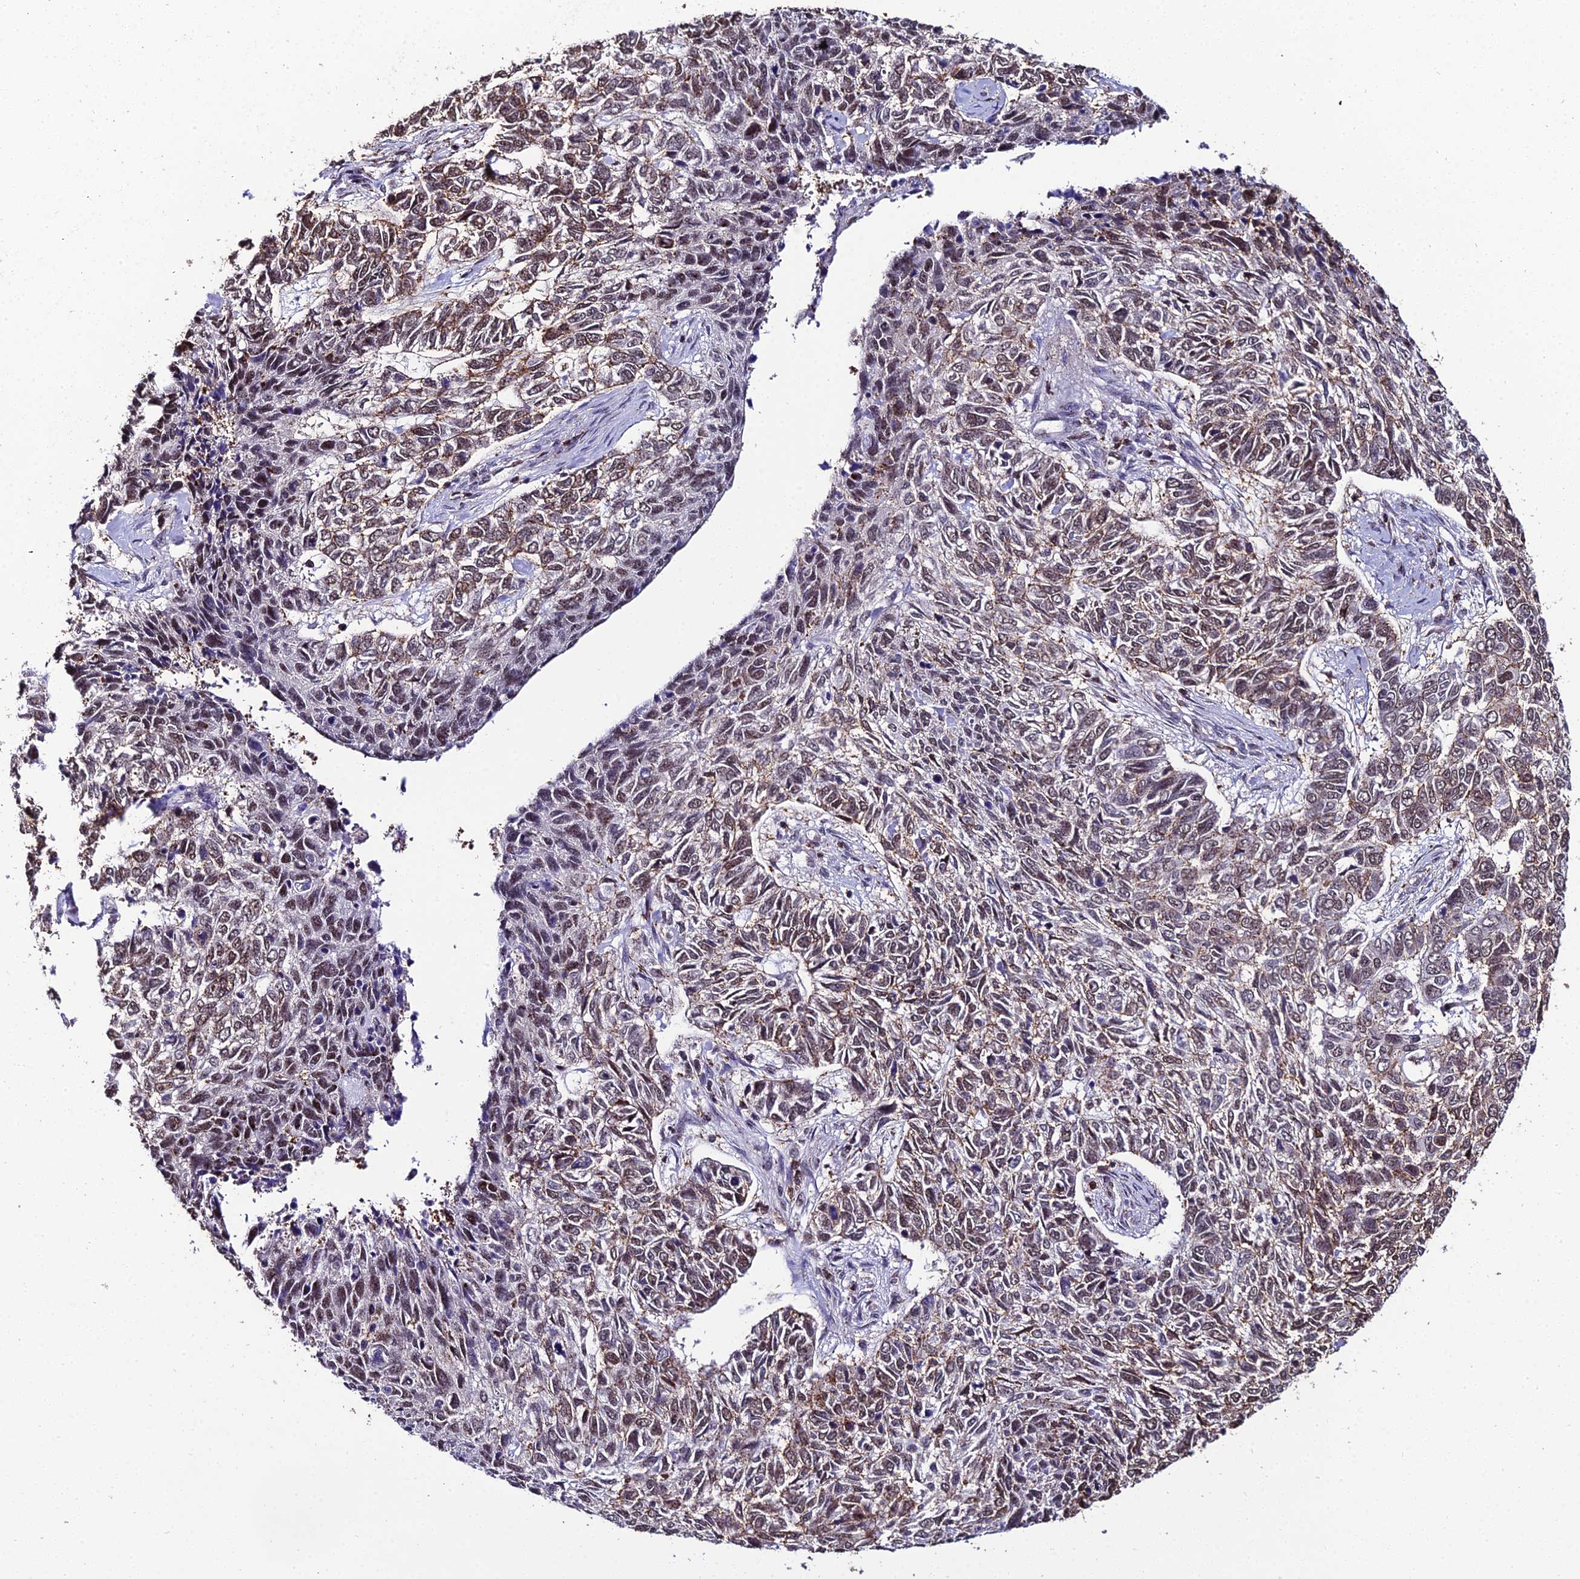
{"staining": {"intensity": "moderate", "quantity": ">75%", "location": "cytoplasmic/membranous,nuclear"}, "tissue": "skin cancer", "cell_type": "Tumor cells", "image_type": "cancer", "snomed": [{"axis": "morphology", "description": "Basal cell carcinoma"}, {"axis": "topography", "description": "Skin"}], "caption": "This histopathology image displays immunohistochemistry staining of skin cancer (basal cell carcinoma), with medium moderate cytoplasmic/membranous and nuclear positivity in approximately >75% of tumor cells.", "gene": "PPP4C", "patient": {"sex": "female", "age": 65}}